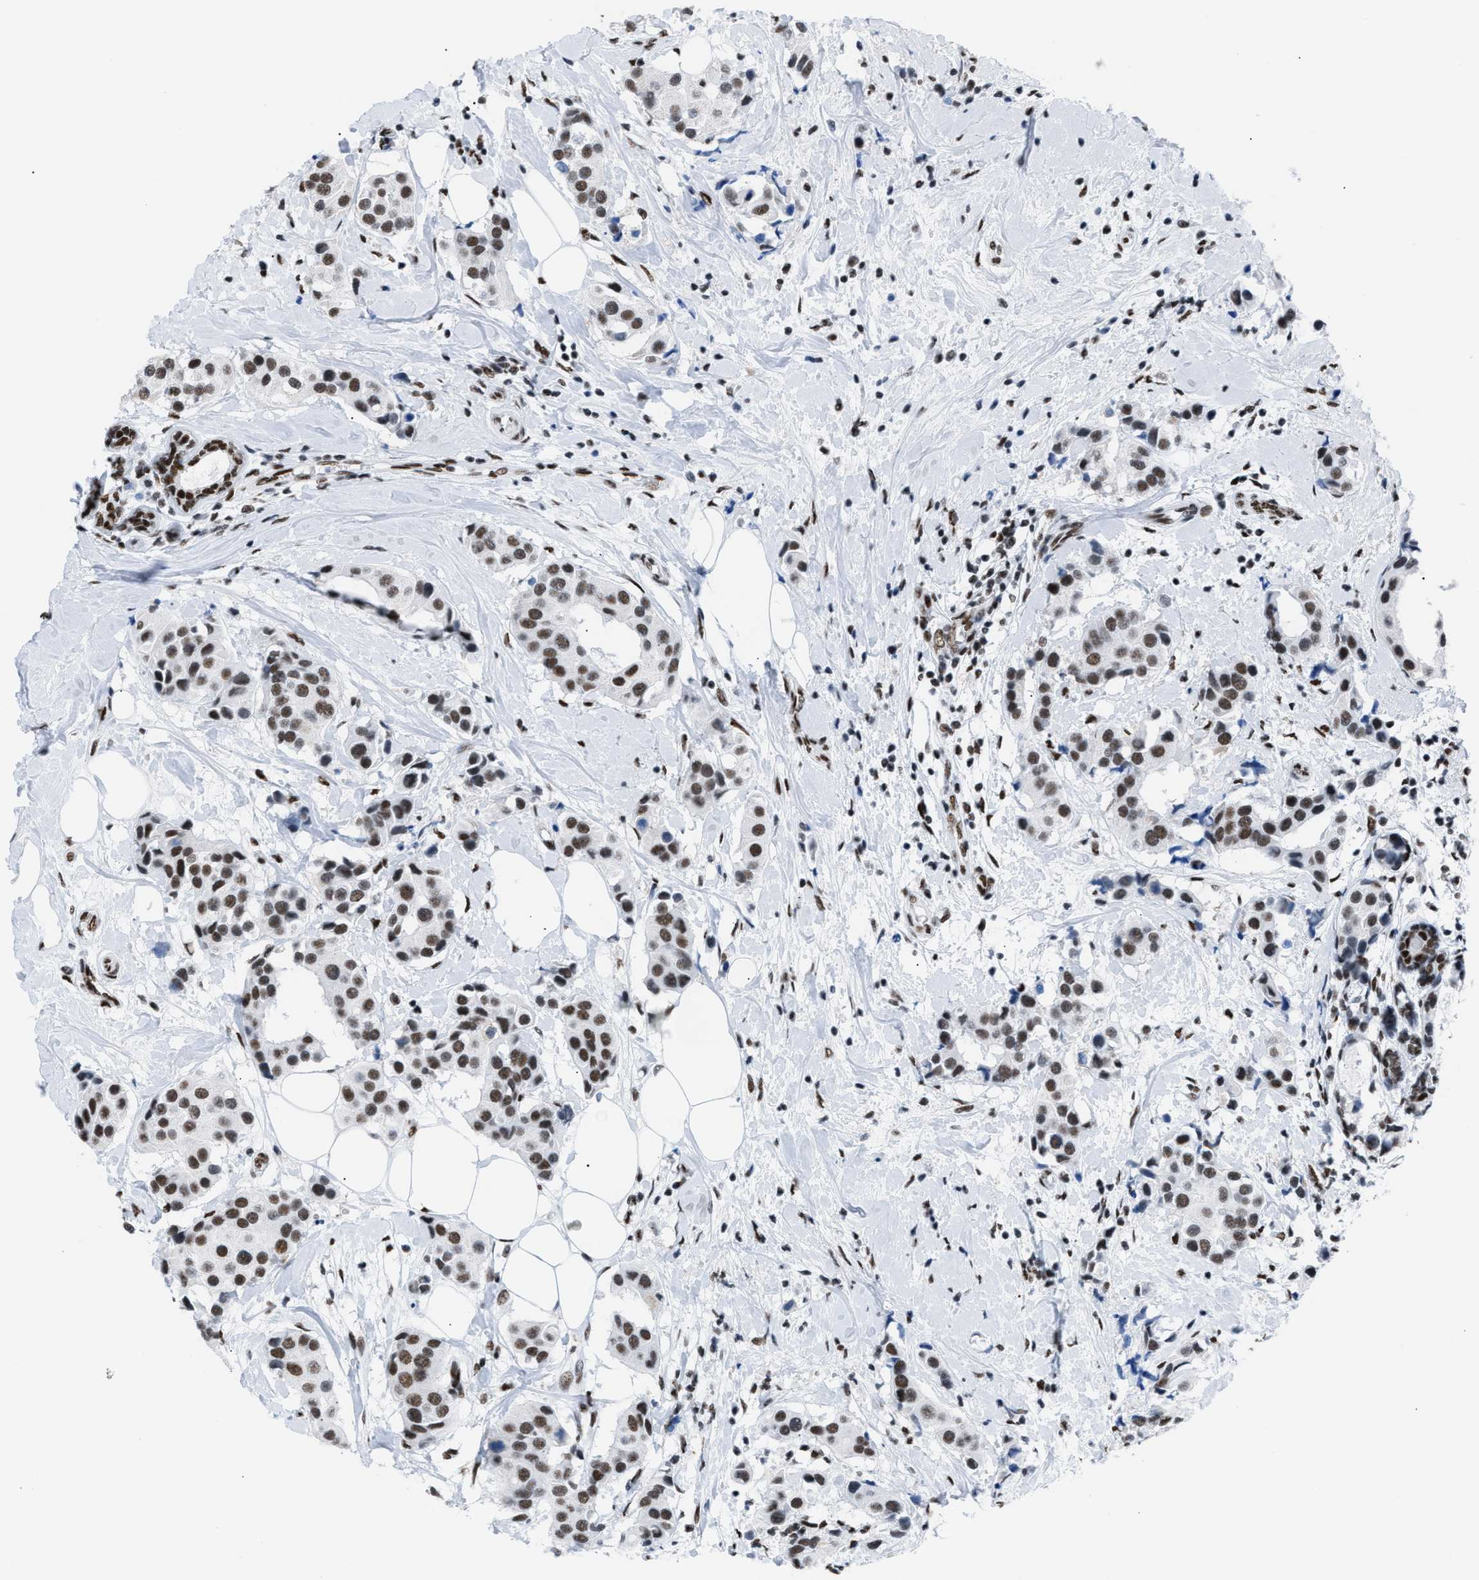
{"staining": {"intensity": "moderate", "quantity": ">75%", "location": "nuclear"}, "tissue": "breast cancer", "cell_type": "Tumor cells", "image_type": "cancer", "snomed": [{"axis": "morphology", "description": "Normal tissue, NOS"}, {"axis": "morphology", "description": "Duct carcinoma"}, {"axis": "topography", "description": "Breast"}], "caption": "Breast cancer (infiltrating ductal carcinoma) tissue displays moderate nuclear expression in approximately >75% of tumor cells, visualized by immunohistochemistry.", "gene": "CCAR2", "patient": {"sex": "female", "age": 39}}